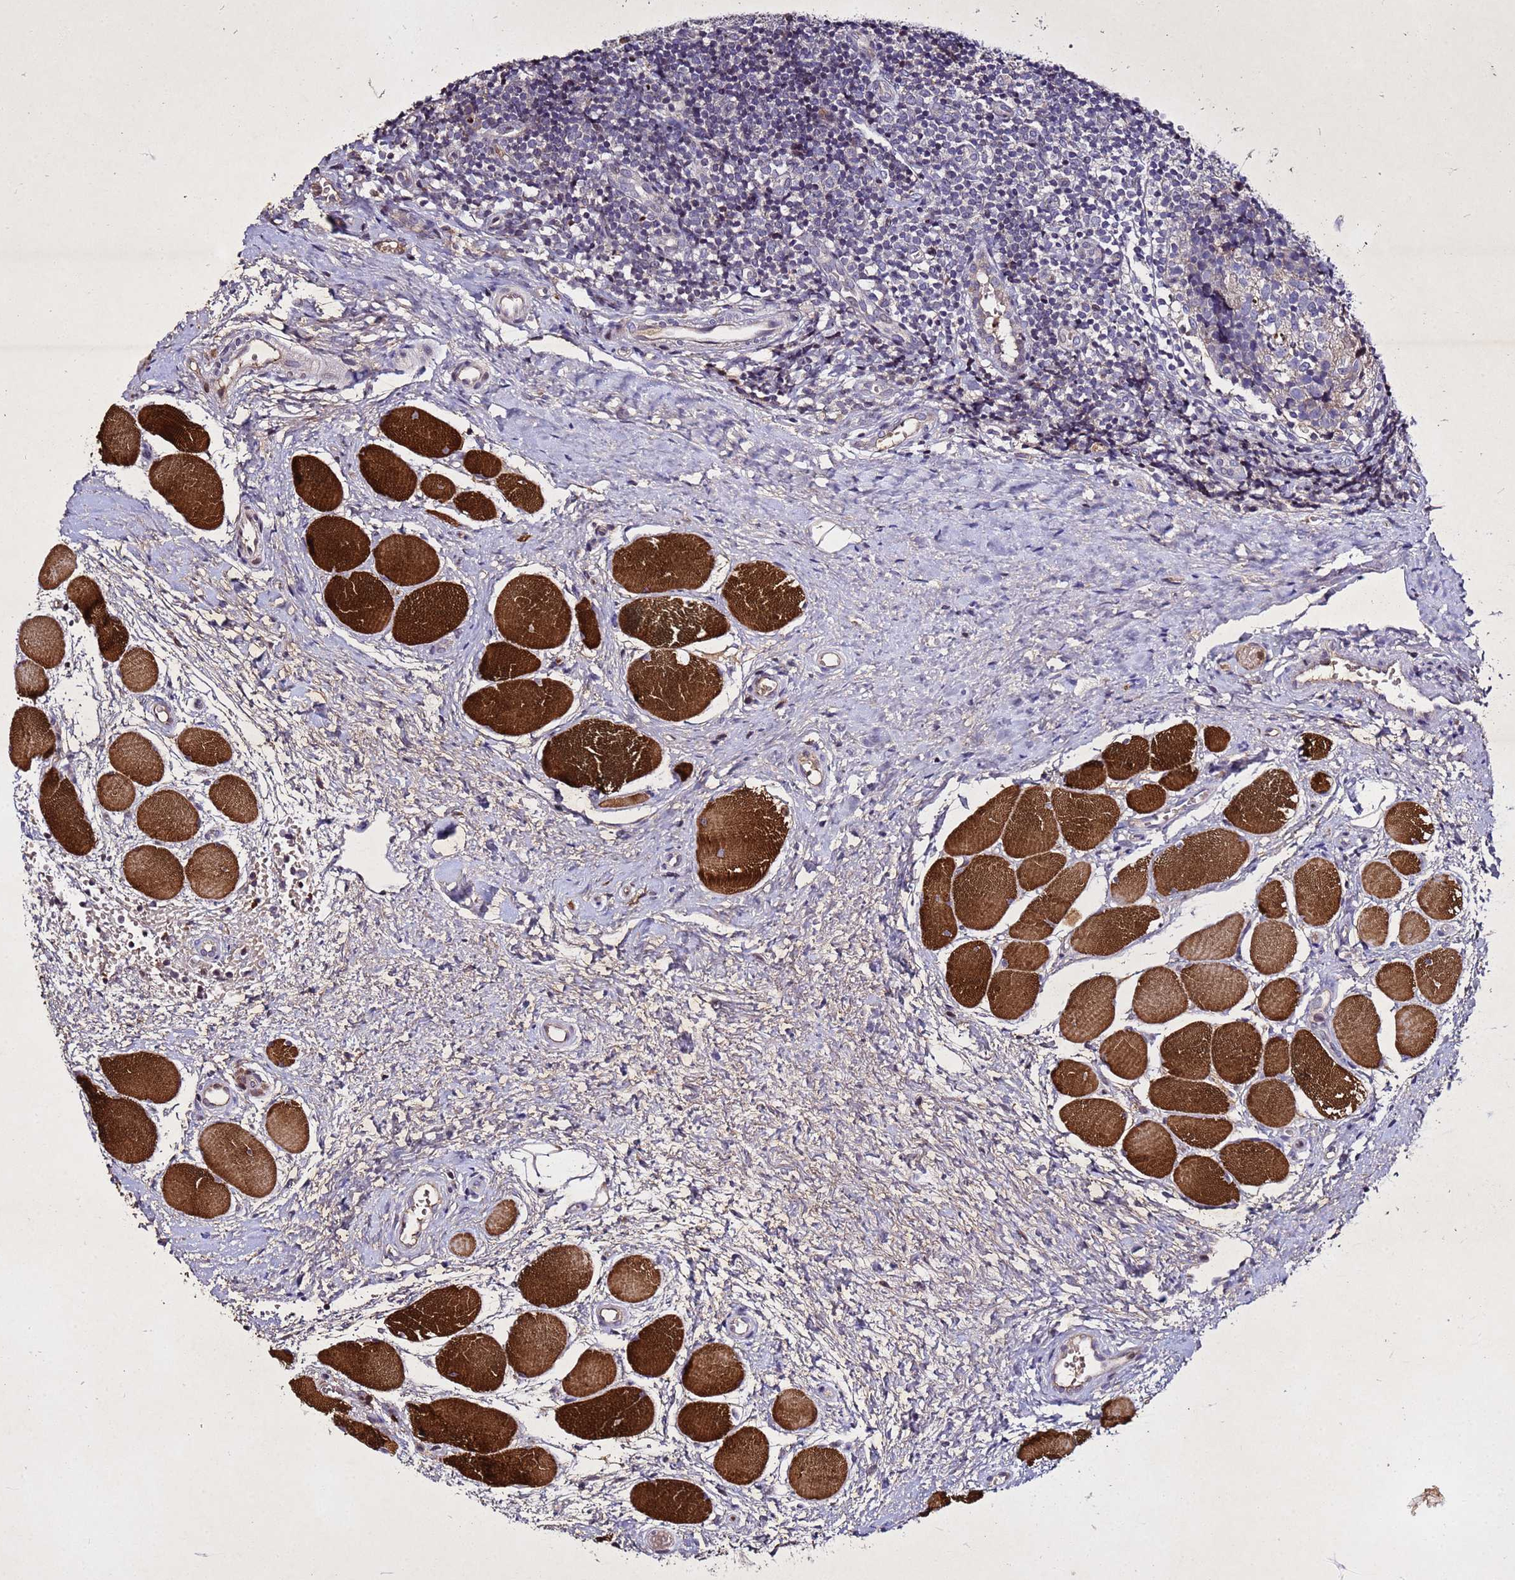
{"staining": {"intensity": "negative", "quantity": "none", "location": "none"}, "tissue": "tonsil", "cell_type": "Germinal center cells", "image_type": "normal", "snomed": [{"axis": "morphology", "description": "Normal tissue, NOS"}, {"axis": "topography", "description": "Tonsil"}], "caption": "This photomicrograph is of normal tonsil stained with IHC to label a protein in brown with the nuclei are counter-stained blue. There is no positivity in germinal center cells. (Immunohistochemistry (ihc), brightfield microscopy, high magnification).", "gene": "SV2B", "patient": {"sex": "female", "age": 19}}